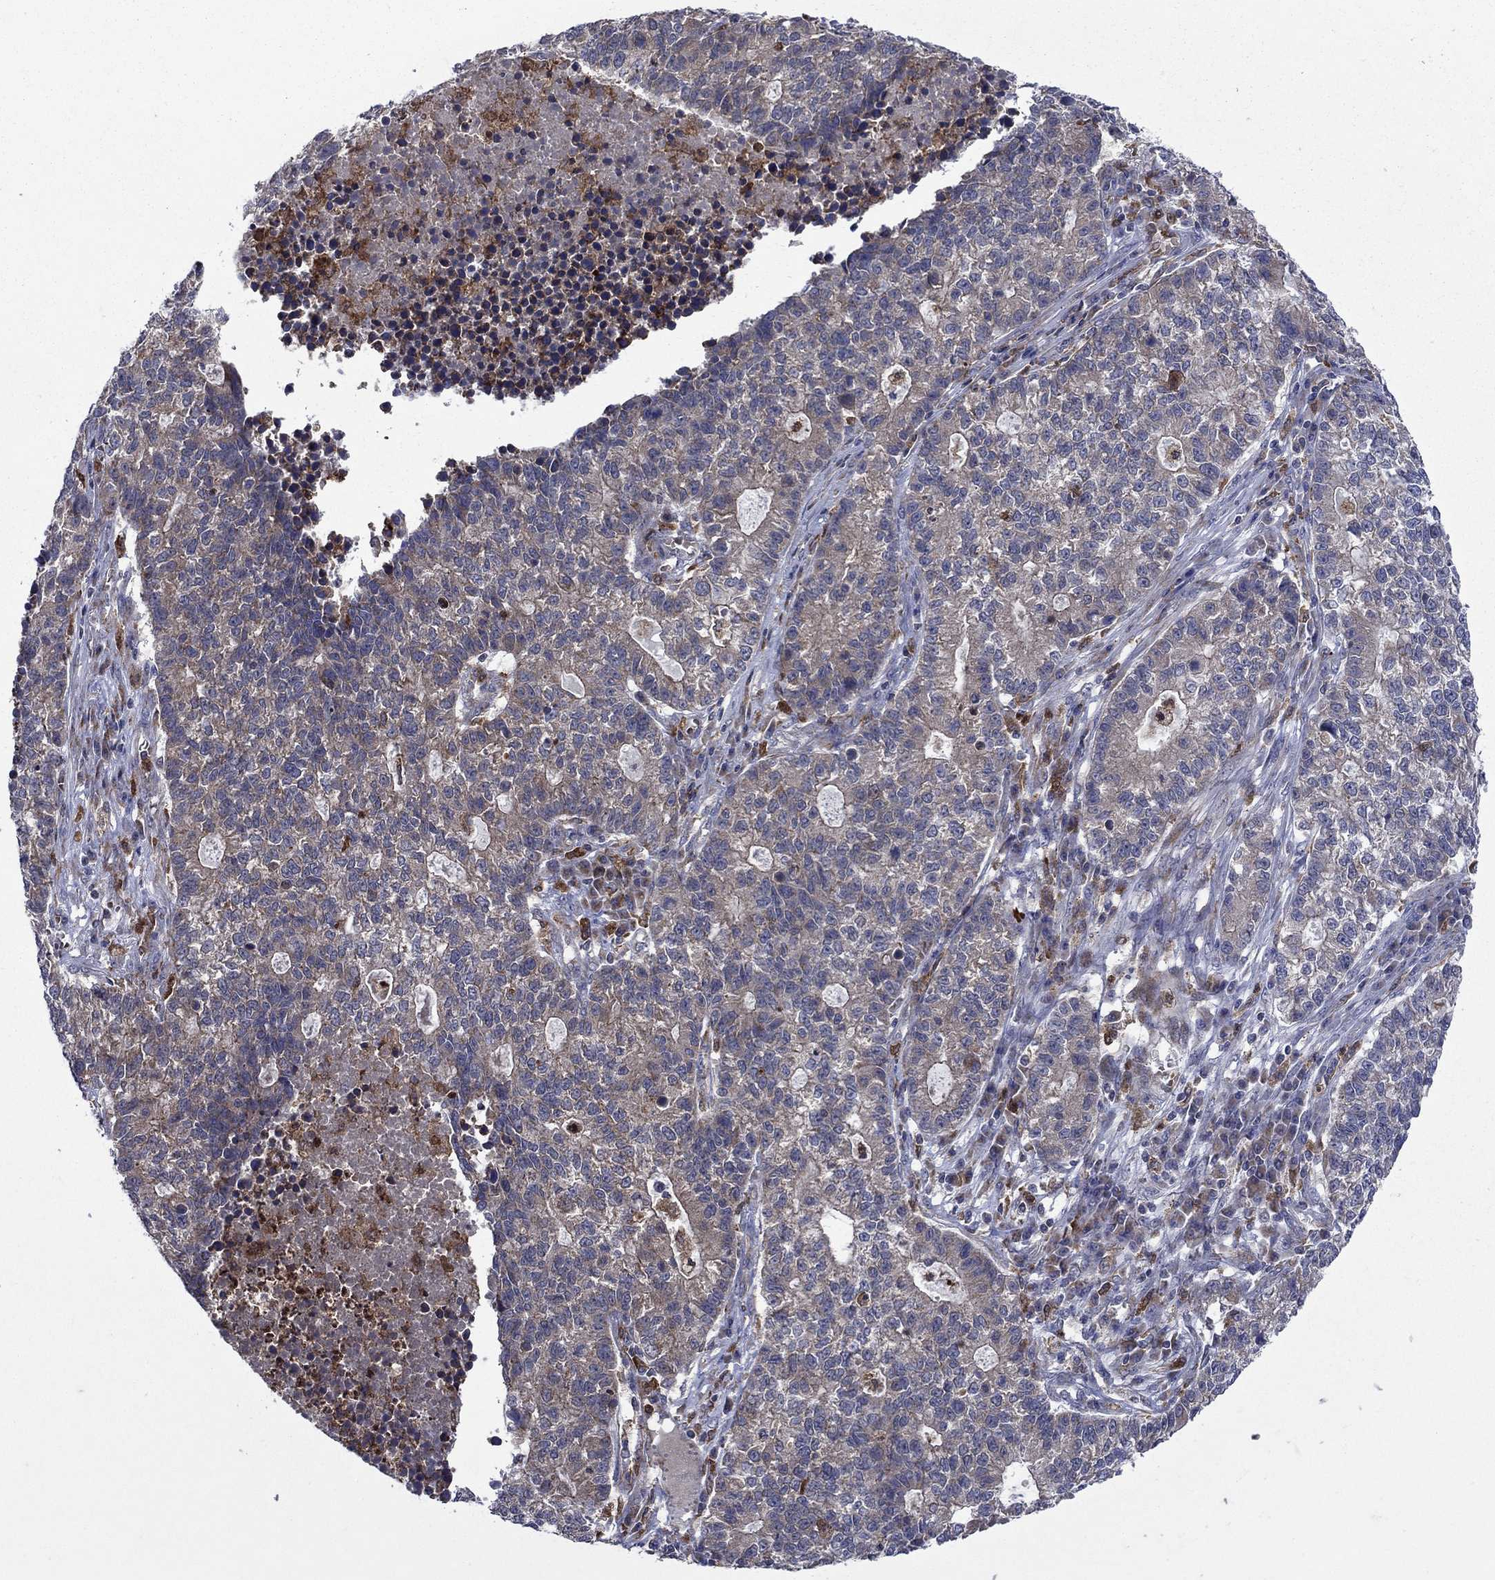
{"staining": {"intensity": "weak", "quantity": "<25%", "location": "cytoplasmic/membranous"}, "tissue": "lung cancer", "cell_type": "Tumor cells", "image_type": "cancer", "snomed": [{"axis": "morphology", "description": "Adenocarcinoma, NOS"}, {"axis": "topography", "description": "Lung"}], "caption": "DAB (3,3'-diaminobenzidine) immunohistochemical staining of adenocarcinoma (lung) displays no significant positivity in tumor cells.", "gene": "RNF19B", "patient": {"sex": "male", "age": 57}}